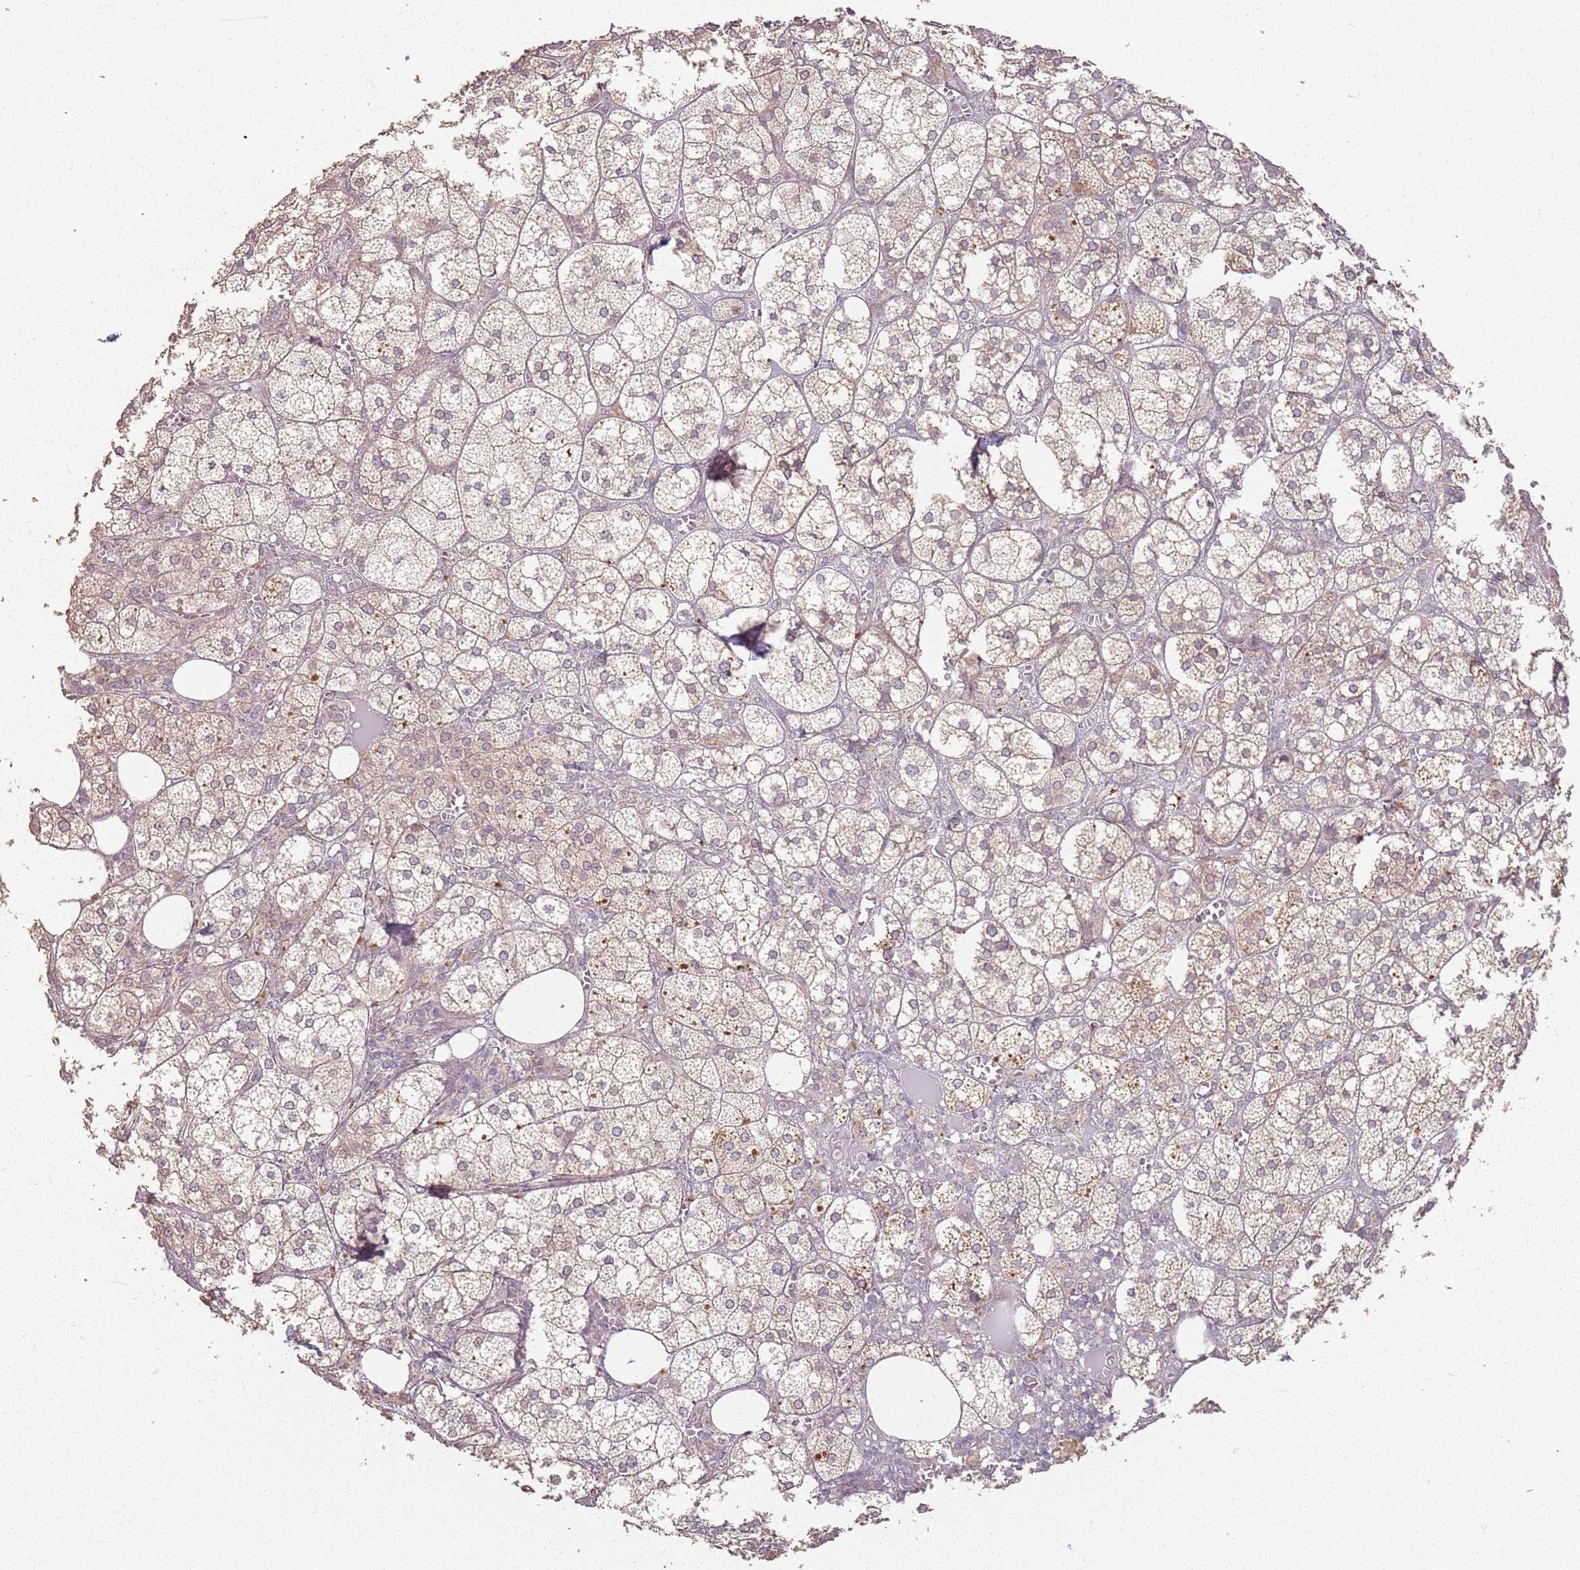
{"staining": {"intensity": "weak", "quantity": "25%-75%", "location": "cytoplasmic/membranous"}, "tissue": "adrenal gland", "cell_type": "Glandular cells", "image_type": "normal", "snomed": [{"axis": "morphology", "description": "Normal tissue, NOS"}, {"axis": "topography", "description": "Adrenal gland"}], "caption": "Weak cytoplasmic/membranous positivity for a protein is identified in about 25%-75% of glandular cells of benign adrenal gland using immunohistochemistry.", "gene": "CCDC168", "patient": {"sex": "female", "age": 61}}